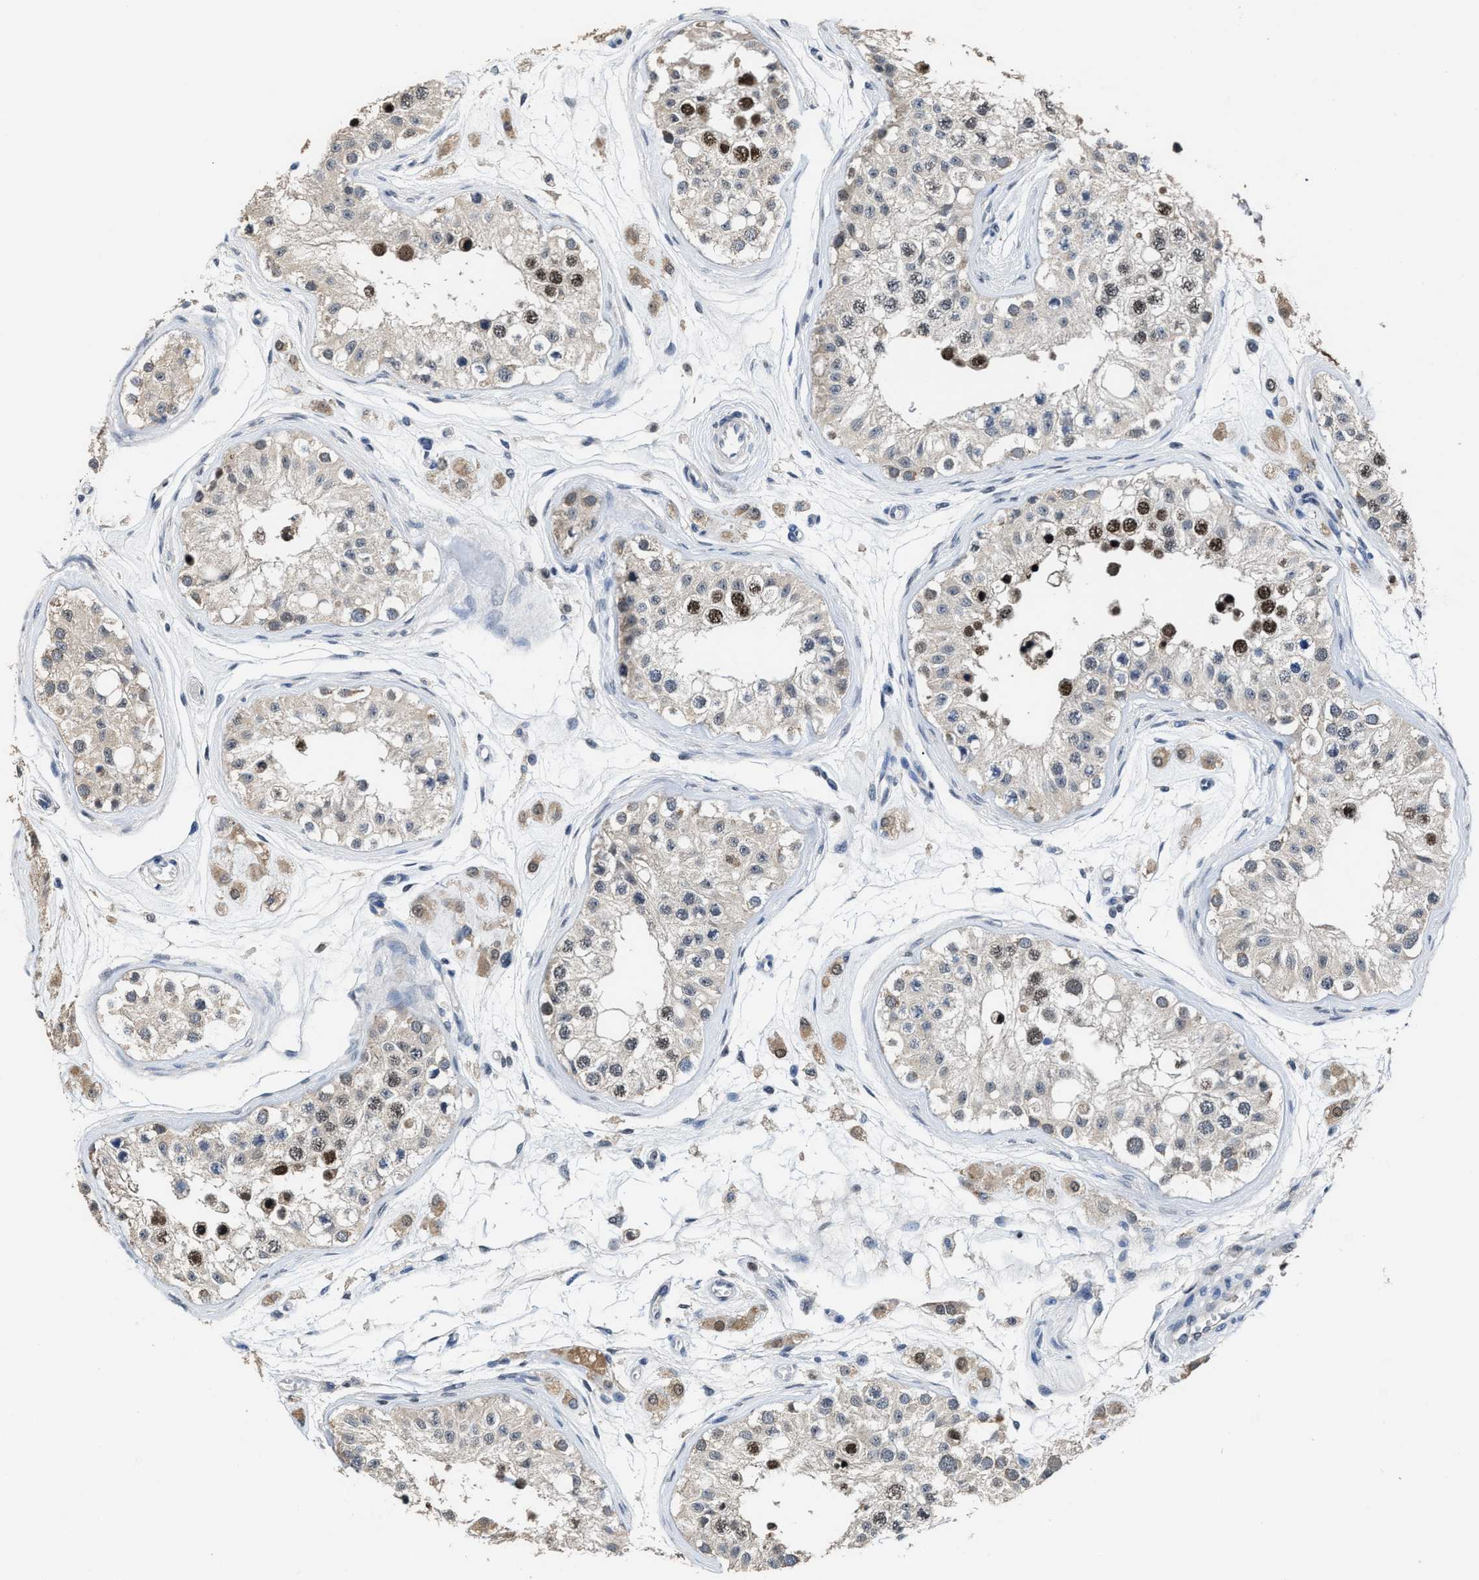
{"staining": {"intensity": "strong", "quantity": "25%-75%", "location": "nuclear"}, "tissue": "testis", "cell_type": "Cells in seminiferous ducts", "image_type": "normal", "snomed": [{"axis": "morphology", "description": "Normal tissue, NOS"}, {"axis": "morphology", "description": "Adenocarcinoma, metastatic, NOS"}, {"axis": "topography", "description": "Testis"}], "caption": "Human testis stained with a brown dye displays strong nuclear positive staining in approximately 25%-75% of cells in seminiferous ducts.", "gene": "ZNF20", "patient": {"sex": "male", "age": 26}}